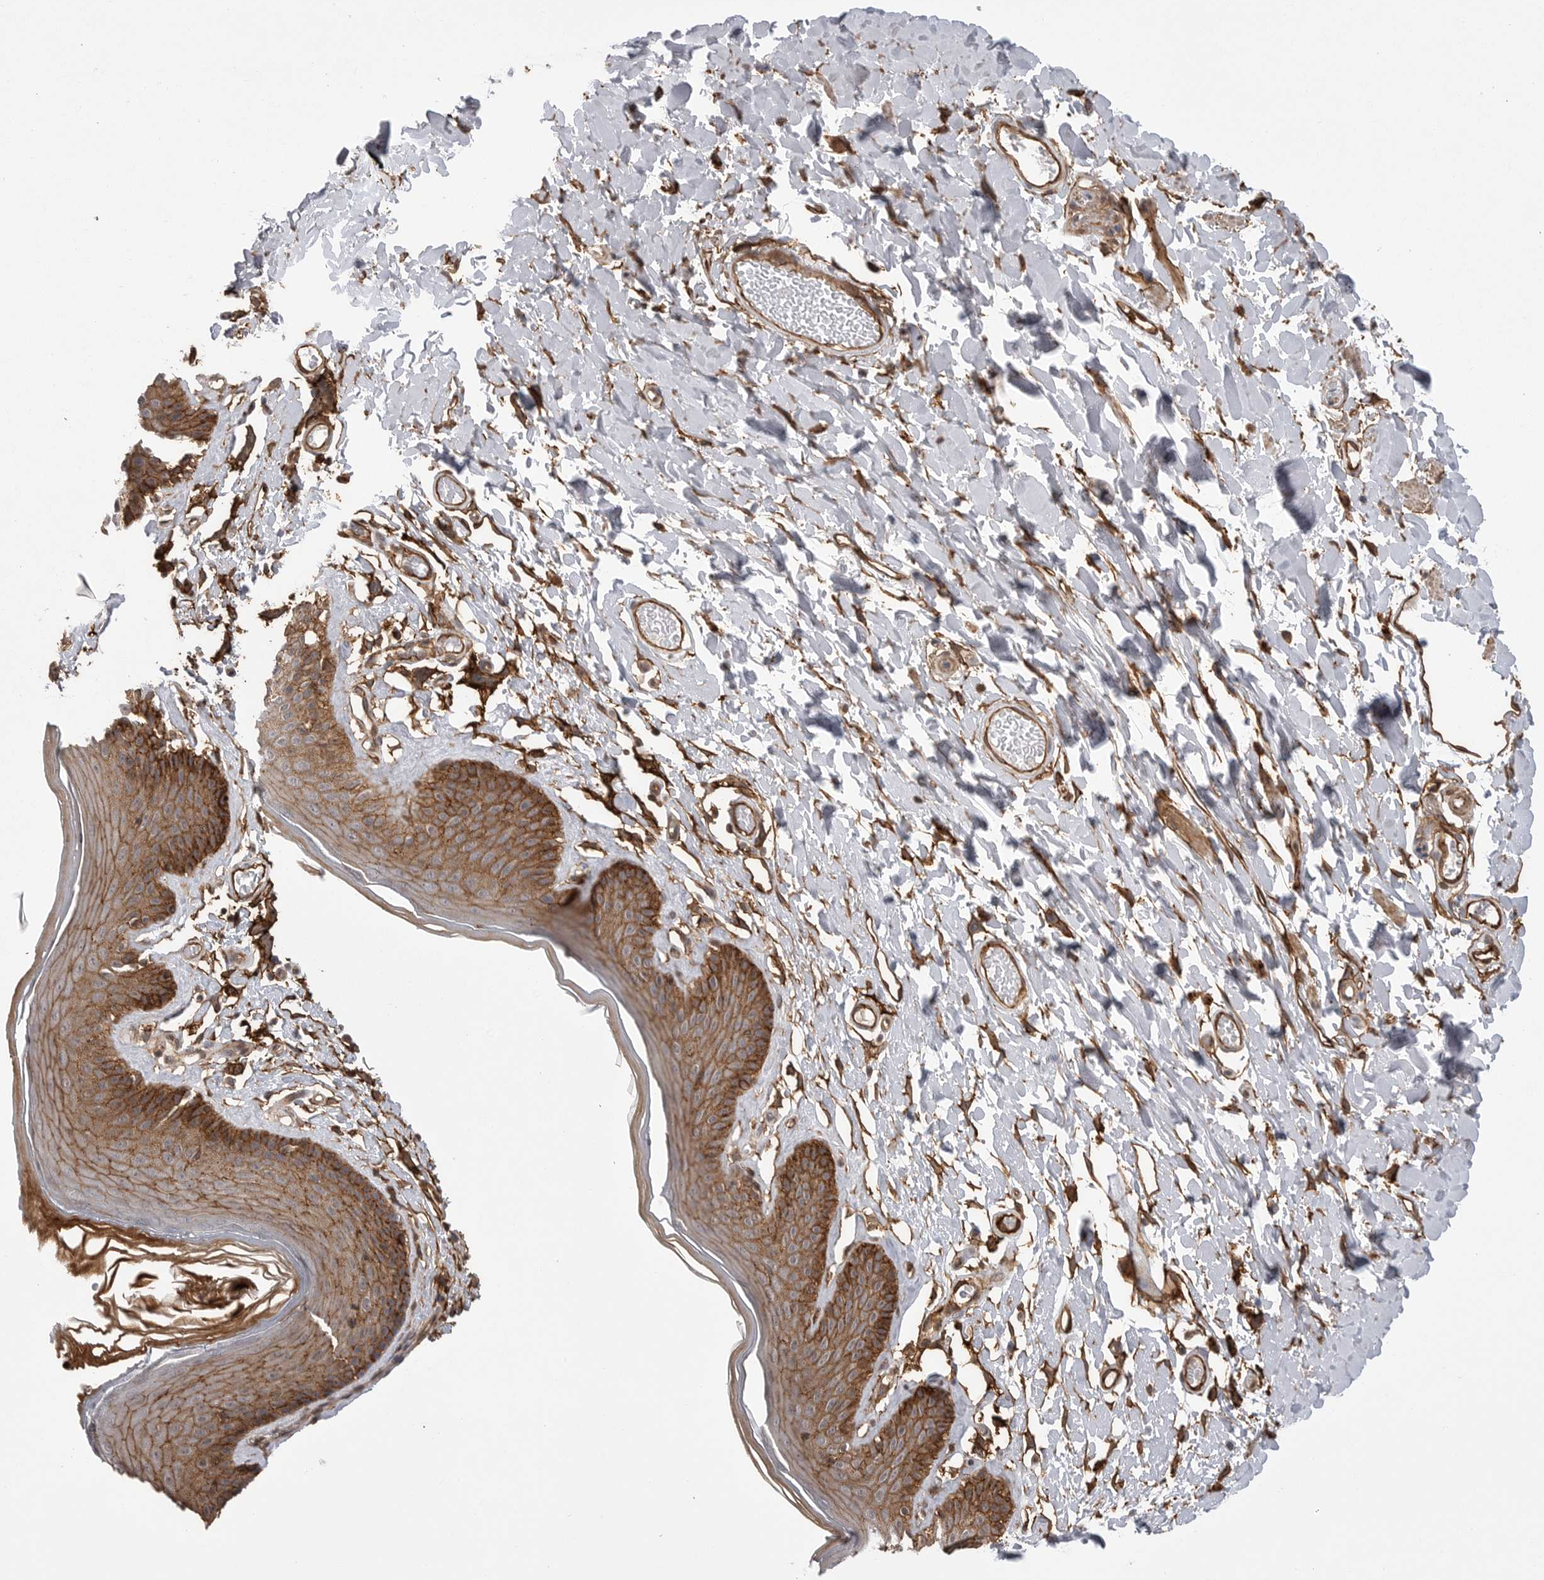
{"staining": {"intensity": "strong", "quantity": ">75%", "location": "cytoplasmic/membranous"}, "tissue": "skin", "cell_type": "Epidermal cells", "image_type": "normal", "snomed": [{"axis": "morphology", "description": "Normal tissue, NOS"}, {"axis": "topography", "description": "Vulva"}], "caption": "Unremarkable skin reveals strong cytoplasmic/membranous staining in about >75% of epidermal cells, visualized by immunohistochemistry.", "gene": "NECTIN1", "patient": {"sex": "female", "age": 73}}